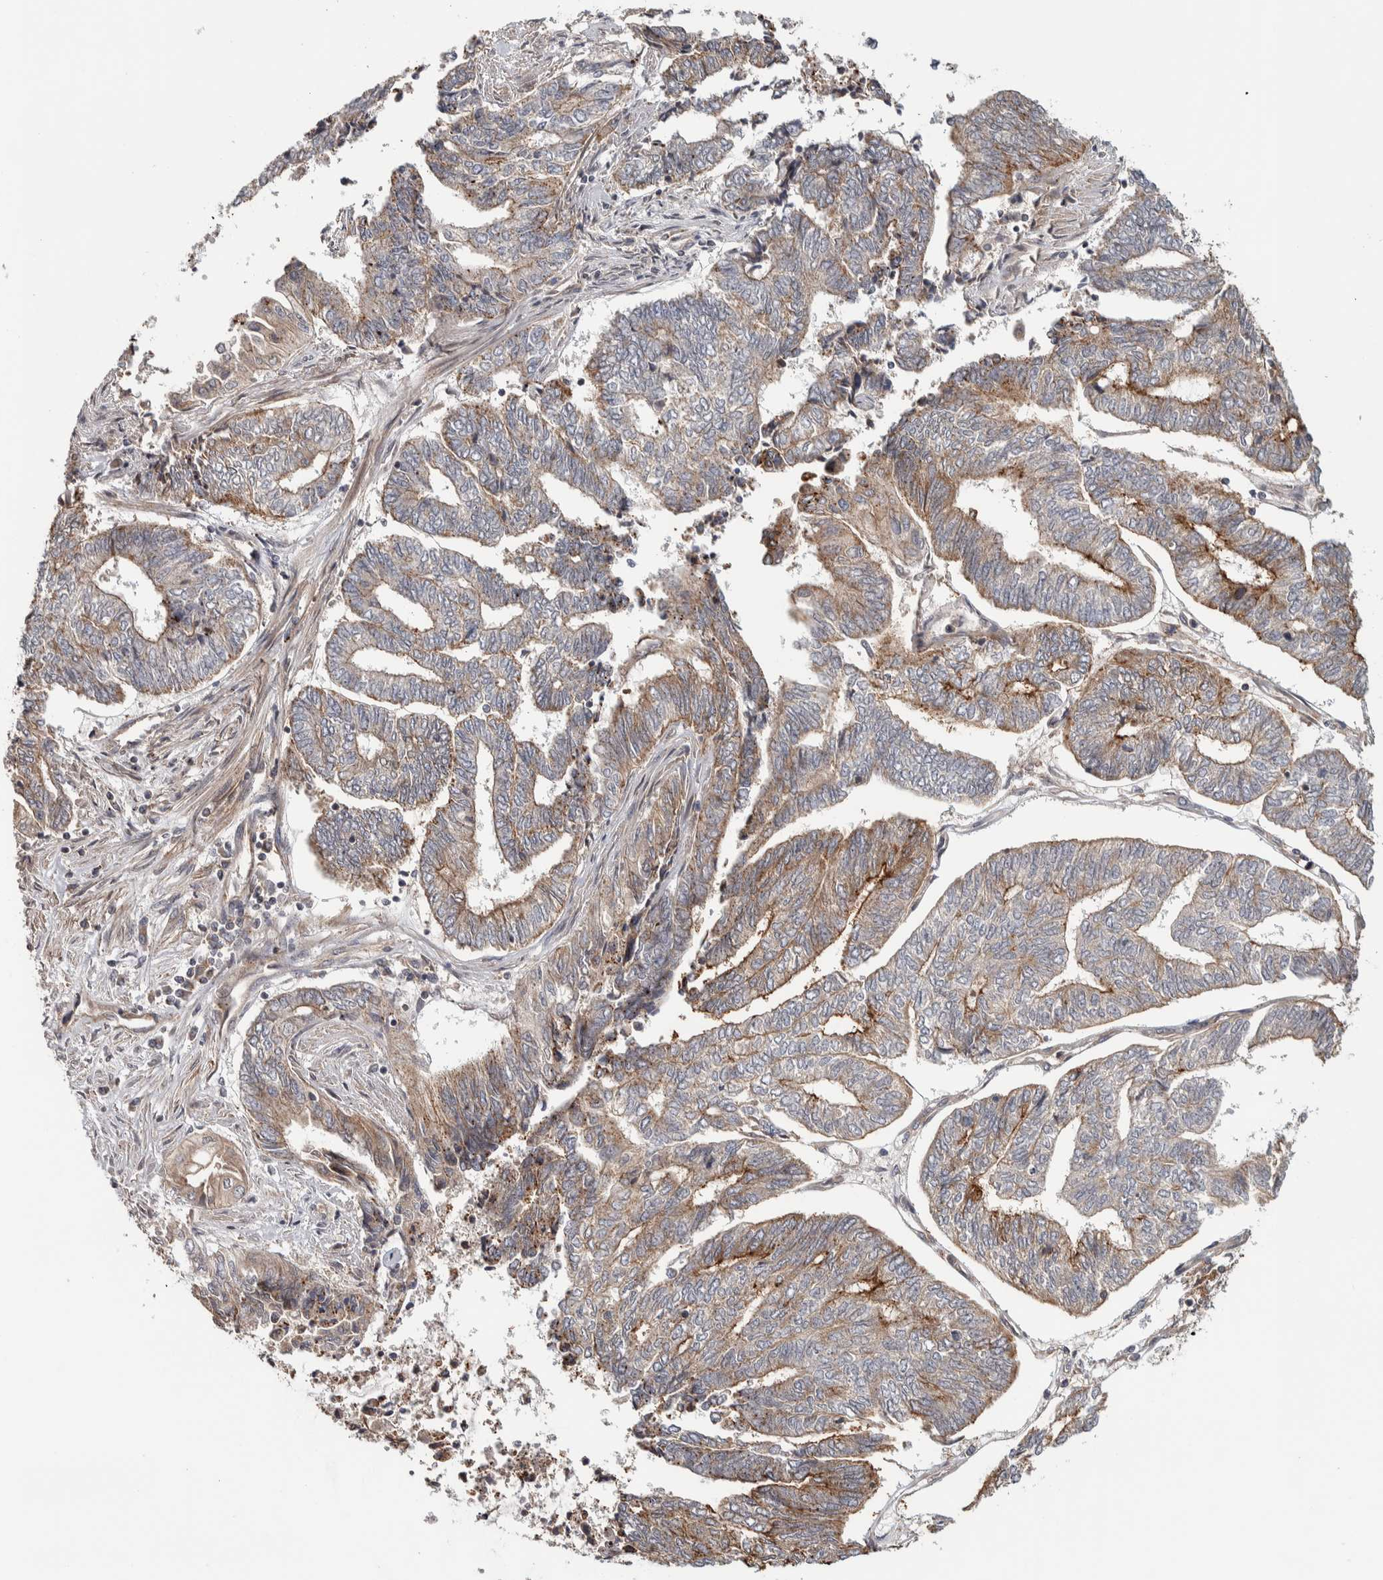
{"staining": {"intensity": "weak", "quantity": ">75%", "location": "cytoplasmic/membranous"}, "tissue": "endometrial cancer", "cell_type": "Tumor cells", "image_type": "cancer", "snomed": [{"axis": "morphology", "description": "Adenocarcinoma, NOS"}, {"axis": "topography", "description": "Uterus"}, {"axis": "topography", "description": "Endometrium"}], "caption": "Endometrial adenocarcinoma stained with DAB immunohistochemistry shows low levels of weak cytoplasmic/membranous expression in approximately >75% of tumor cells. (DAB IHC with brightfield microscopy, high magnification).", "gene": "CHMP4C", "patient": {"sex": "female", "age": 70}}